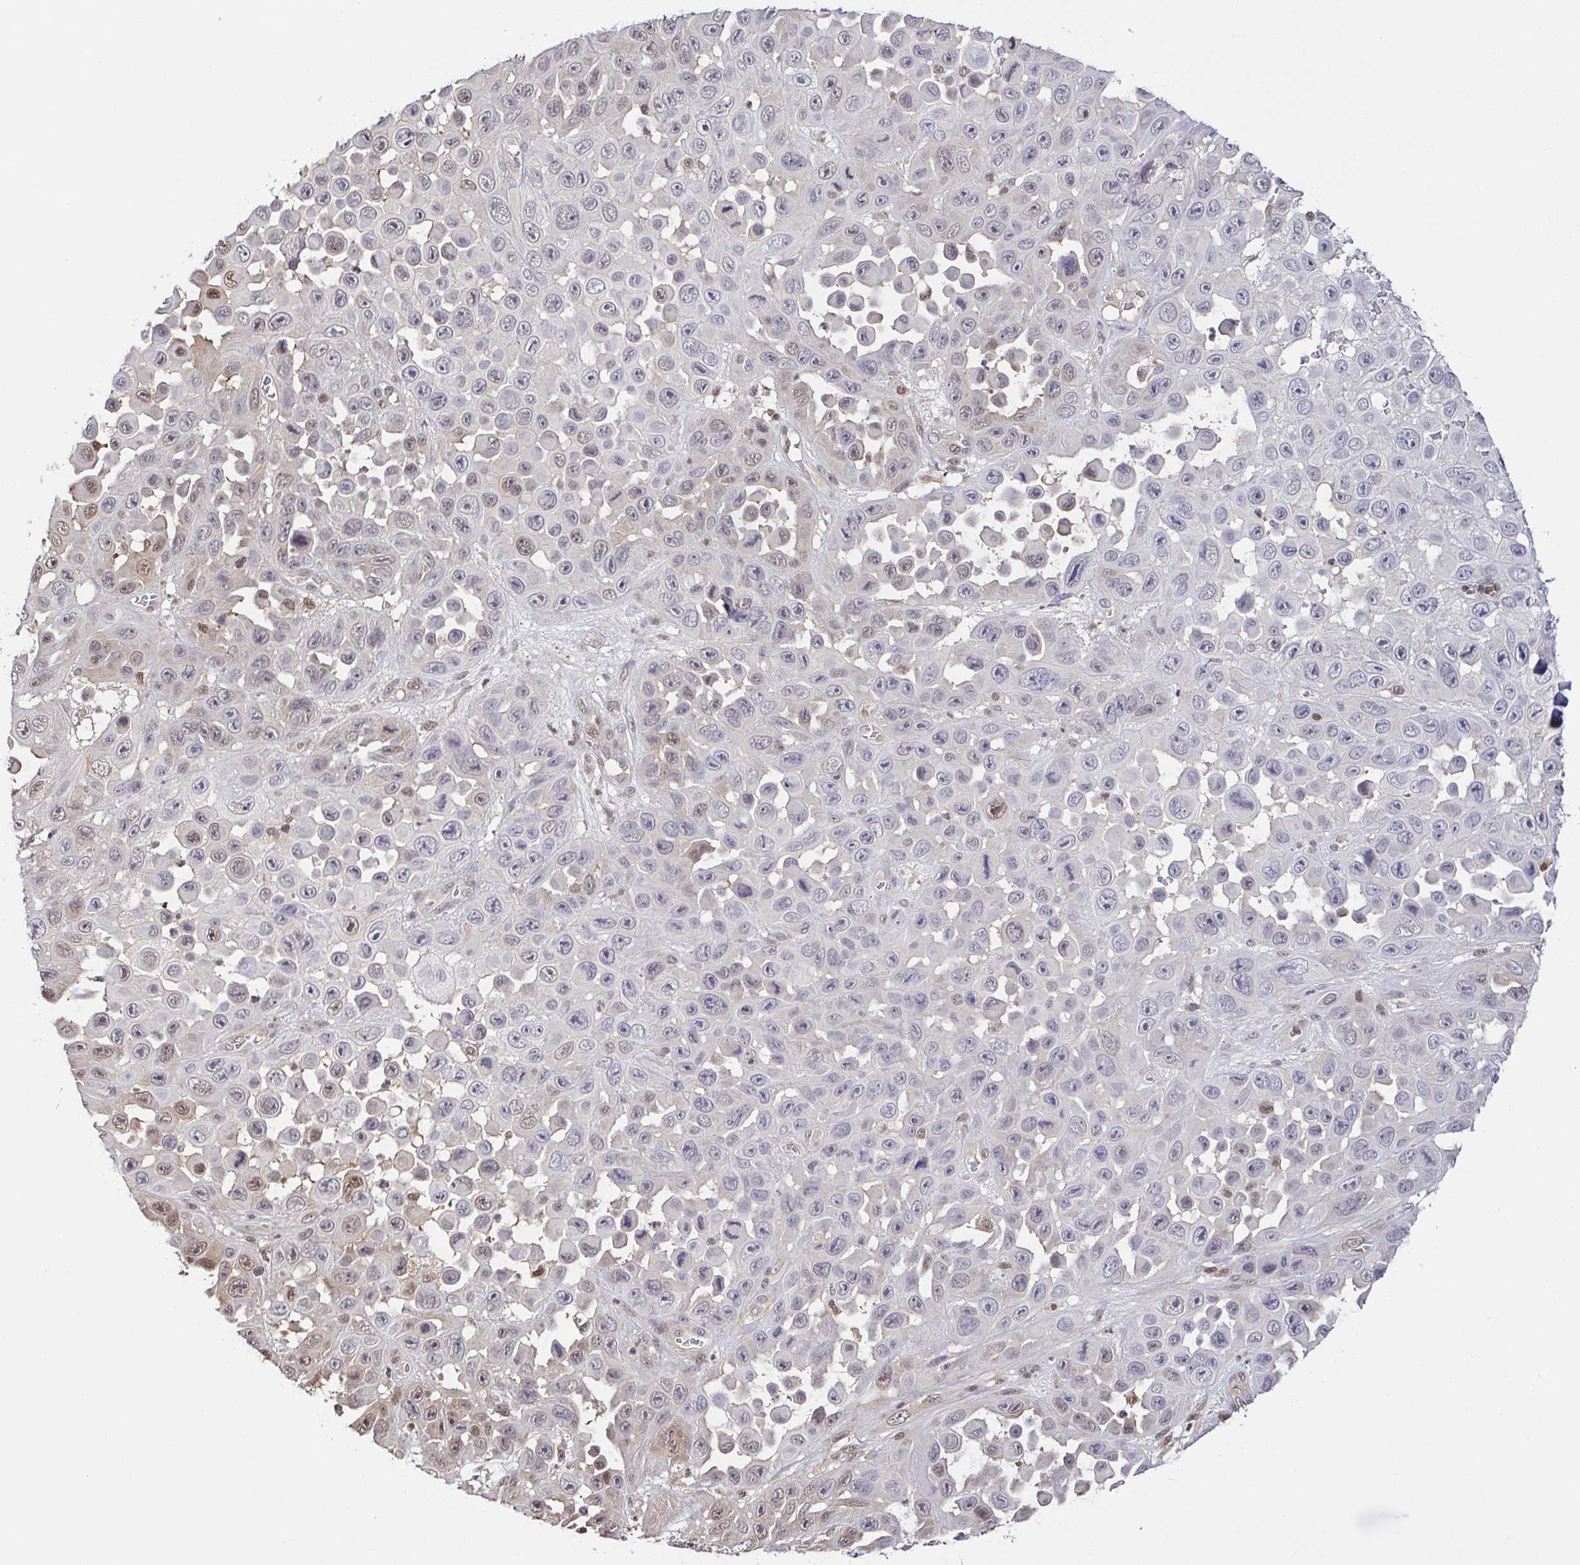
{"staining": {"intensity": "moderate", "quantity": "25%-75%", "location": "cytoplasmic/membranous,nuclear"}, "tissue": "skin cancer", "cell_type": "Tumor cells", "image_type": "cancer", "snomed": [{"axis": "morphology", "description": "Squamous cell carcinoma, NOS"}, {"axis": "topography", "description": "Skin"}], "caption": "There is medium levels of moderate cytoplasmic/membranous and nuclear positivity in tumor cells of squamous cell carcinoma (skin), as demonstrated by immunohistochemical staining (brown color).", "gene": "PSMB9", "patient": {"sex": "male", "age": 81}}